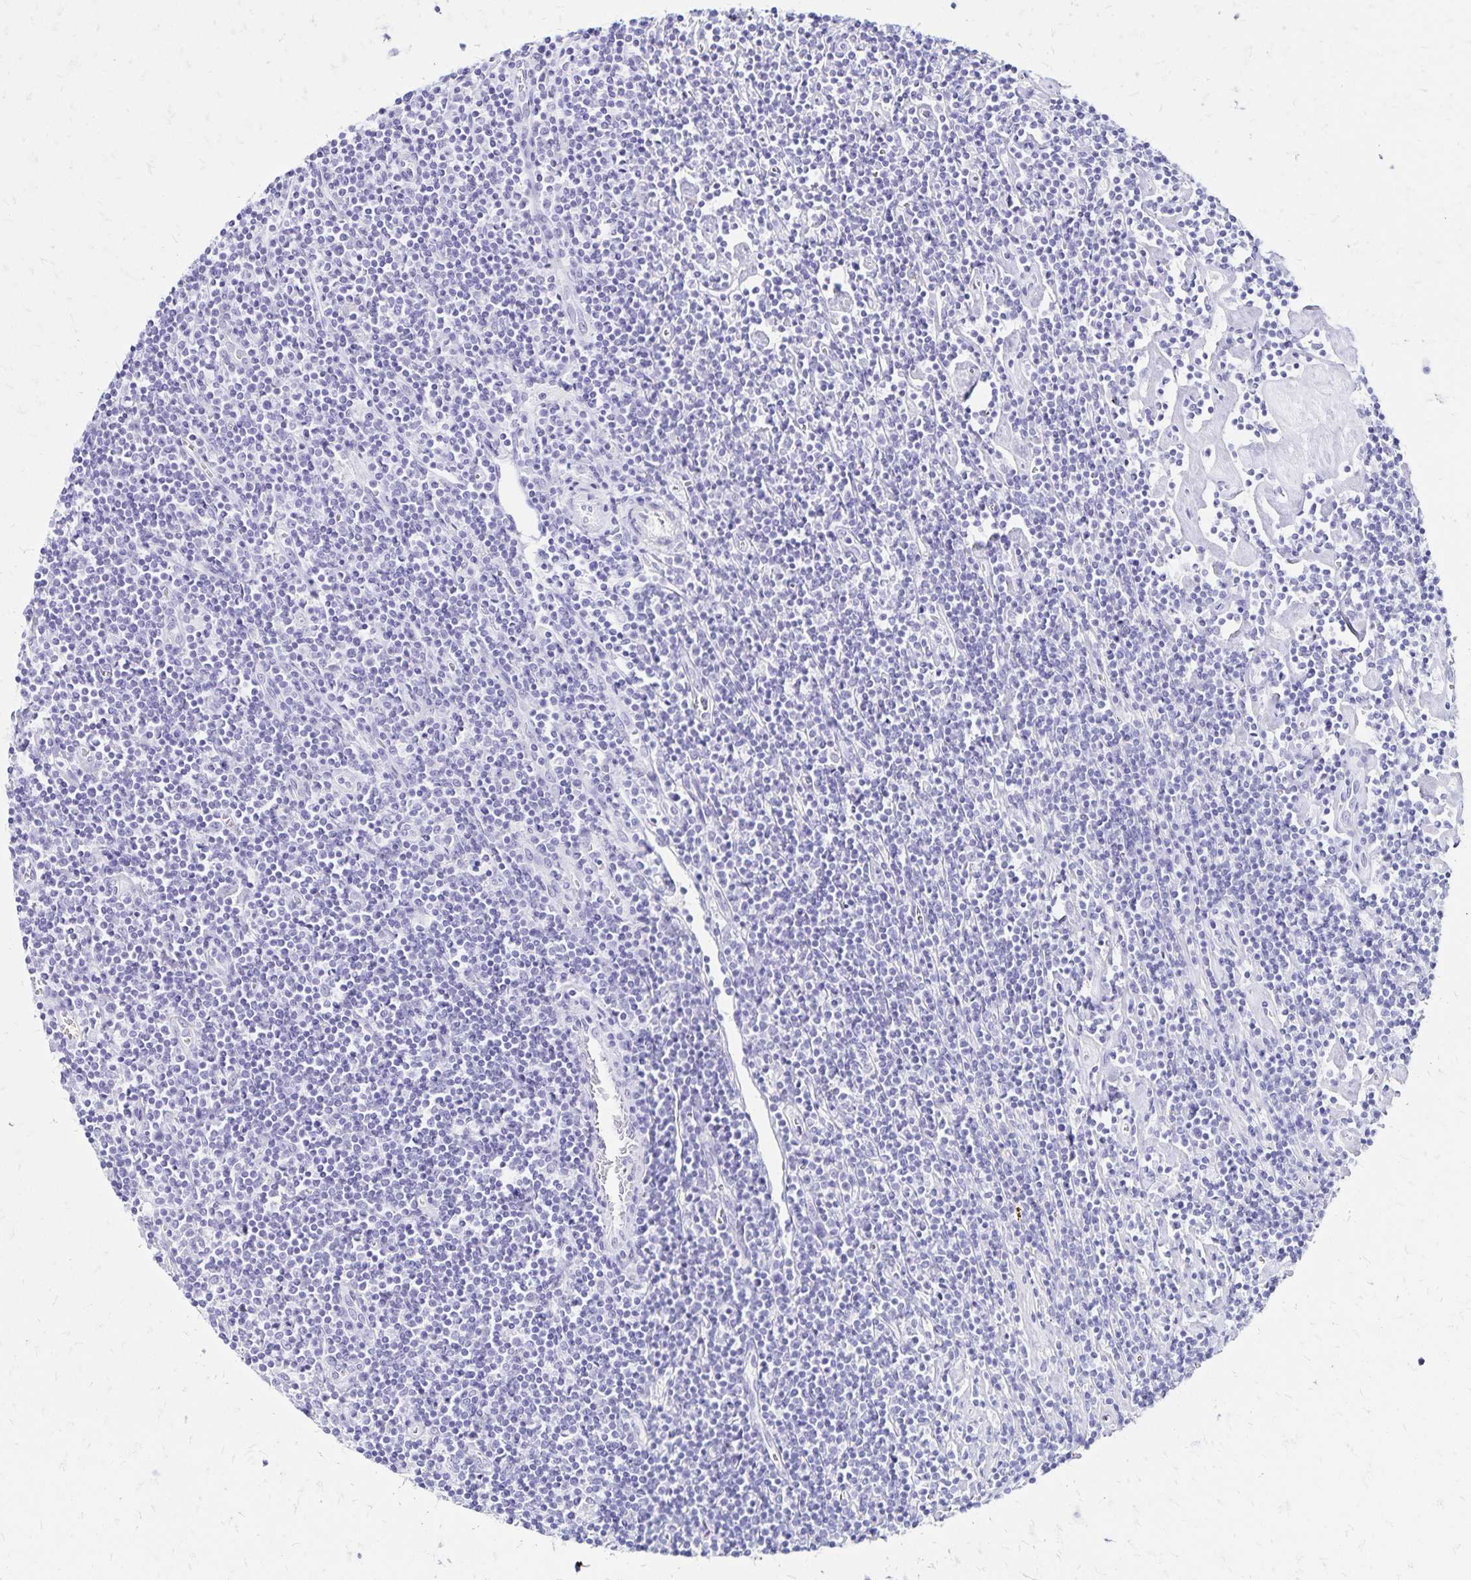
{"staining": {"intensity": "negative", "quantity": "none", "location": "none"}, "tissue": "lymphoma", "cell_type": "Tumor cells", "image_type": "cancer", "snomed": [{"axis": "morphology", "description": "Hodgkin's disease, NOS"}, {"axis": "topography", "description": "Lymph node"}], "caption": "IHC of human lymphoma reveals no positivity in tumor cells.", "gene": "LIN28B", "patient": {"sex": "male", "age": 40}}